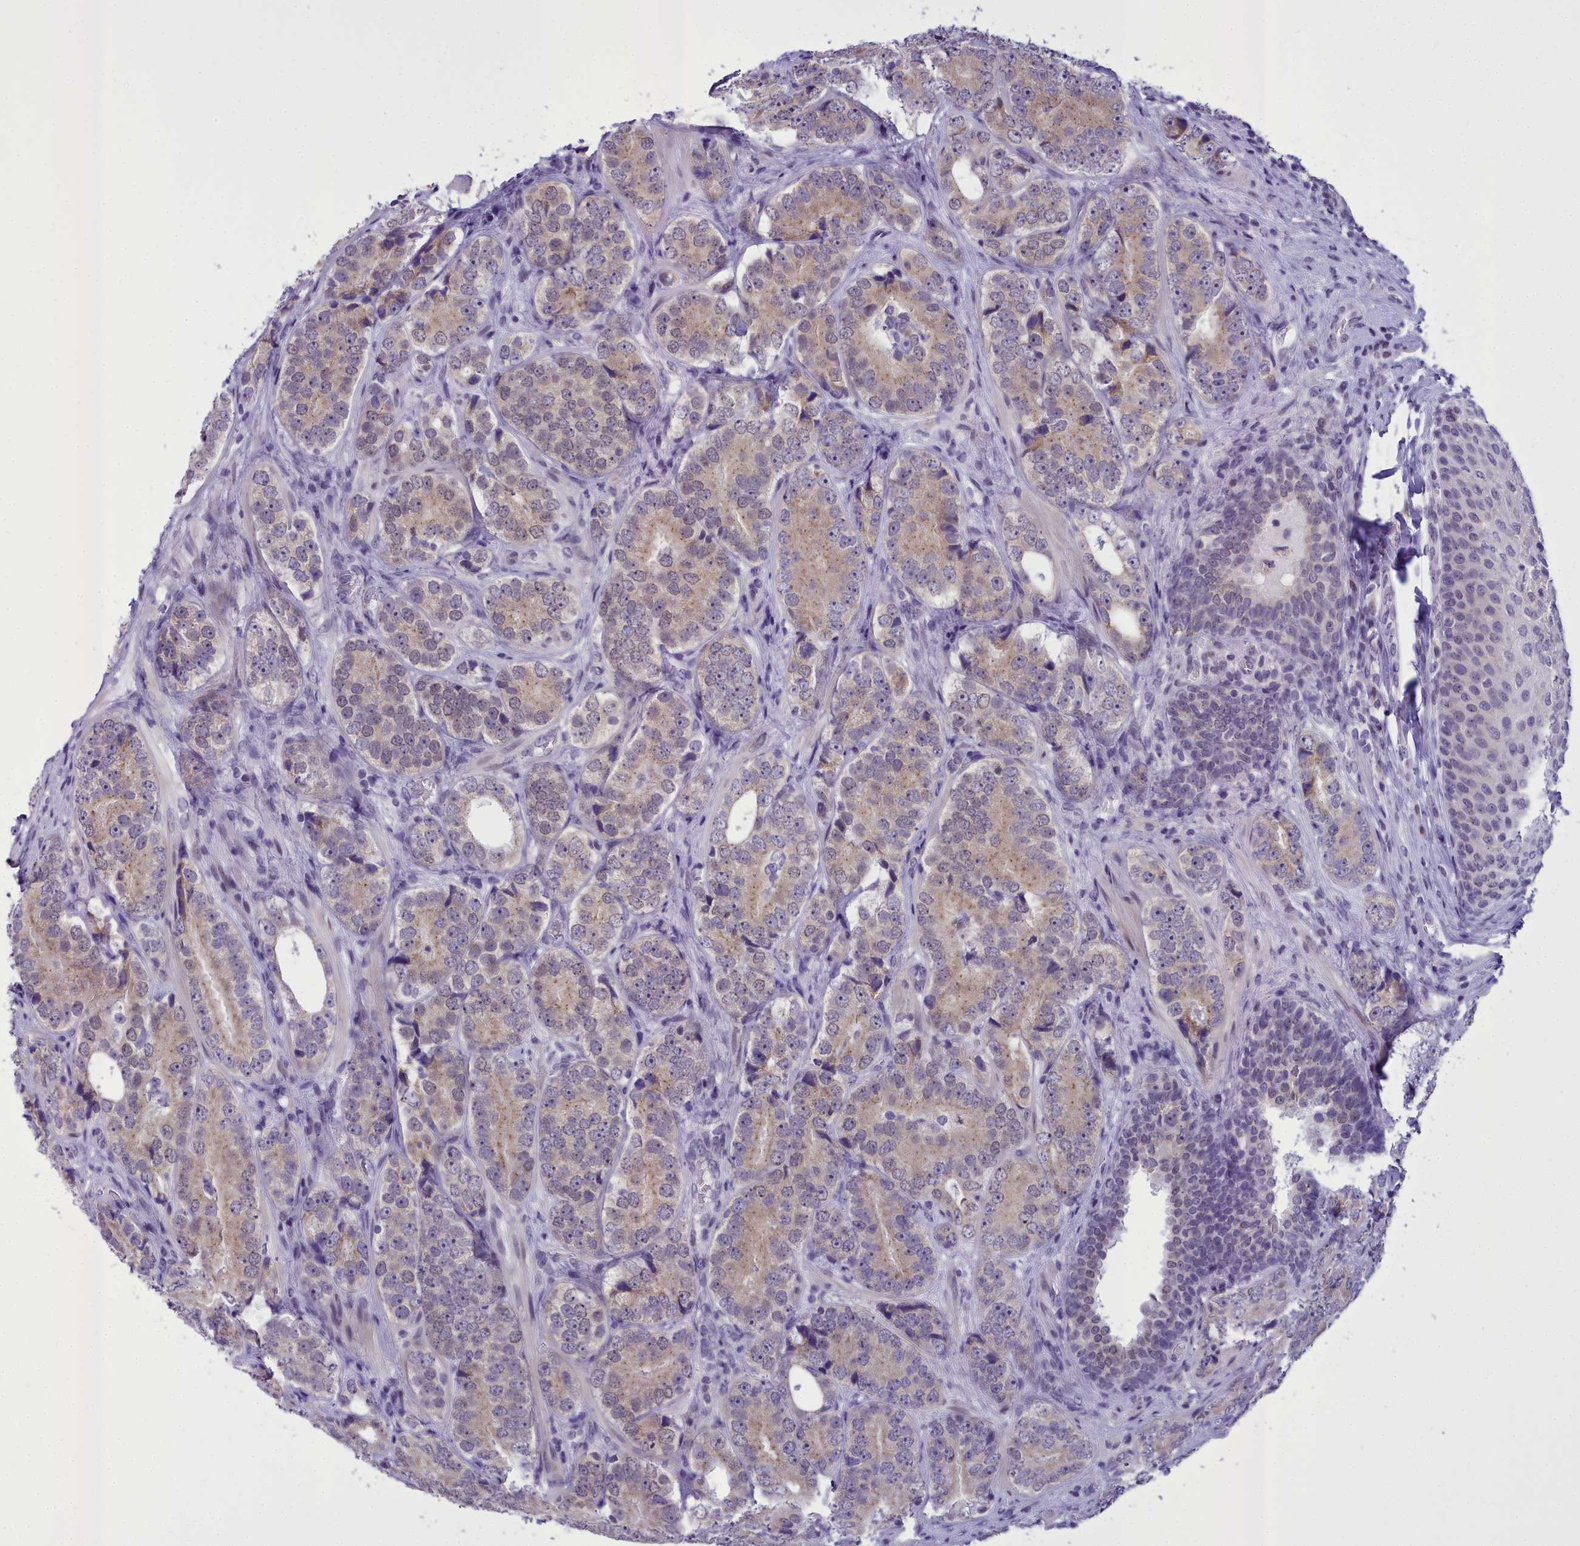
{"staining": {"intensity": "weak", "quantity": ">75%", "location": "cytoplasmic/membranous"}, "tissue": "prostate cancer", "cell_type": "Tumor cells", "image_type": "cancer", "snomed": [{"axis": "morphology", "description": "Adenocarcinoma, High grade"}, {"axis": "topography", "description": "Prostate"}], "caption": "Tumor cells show low levels of weak cytoplasmic/membranous staining in about >75% of cells in human prostate cancer (high-grade adenocarcinoma).", "gene": "B9D2", "patient": {"sex": "male", "age": 56}}